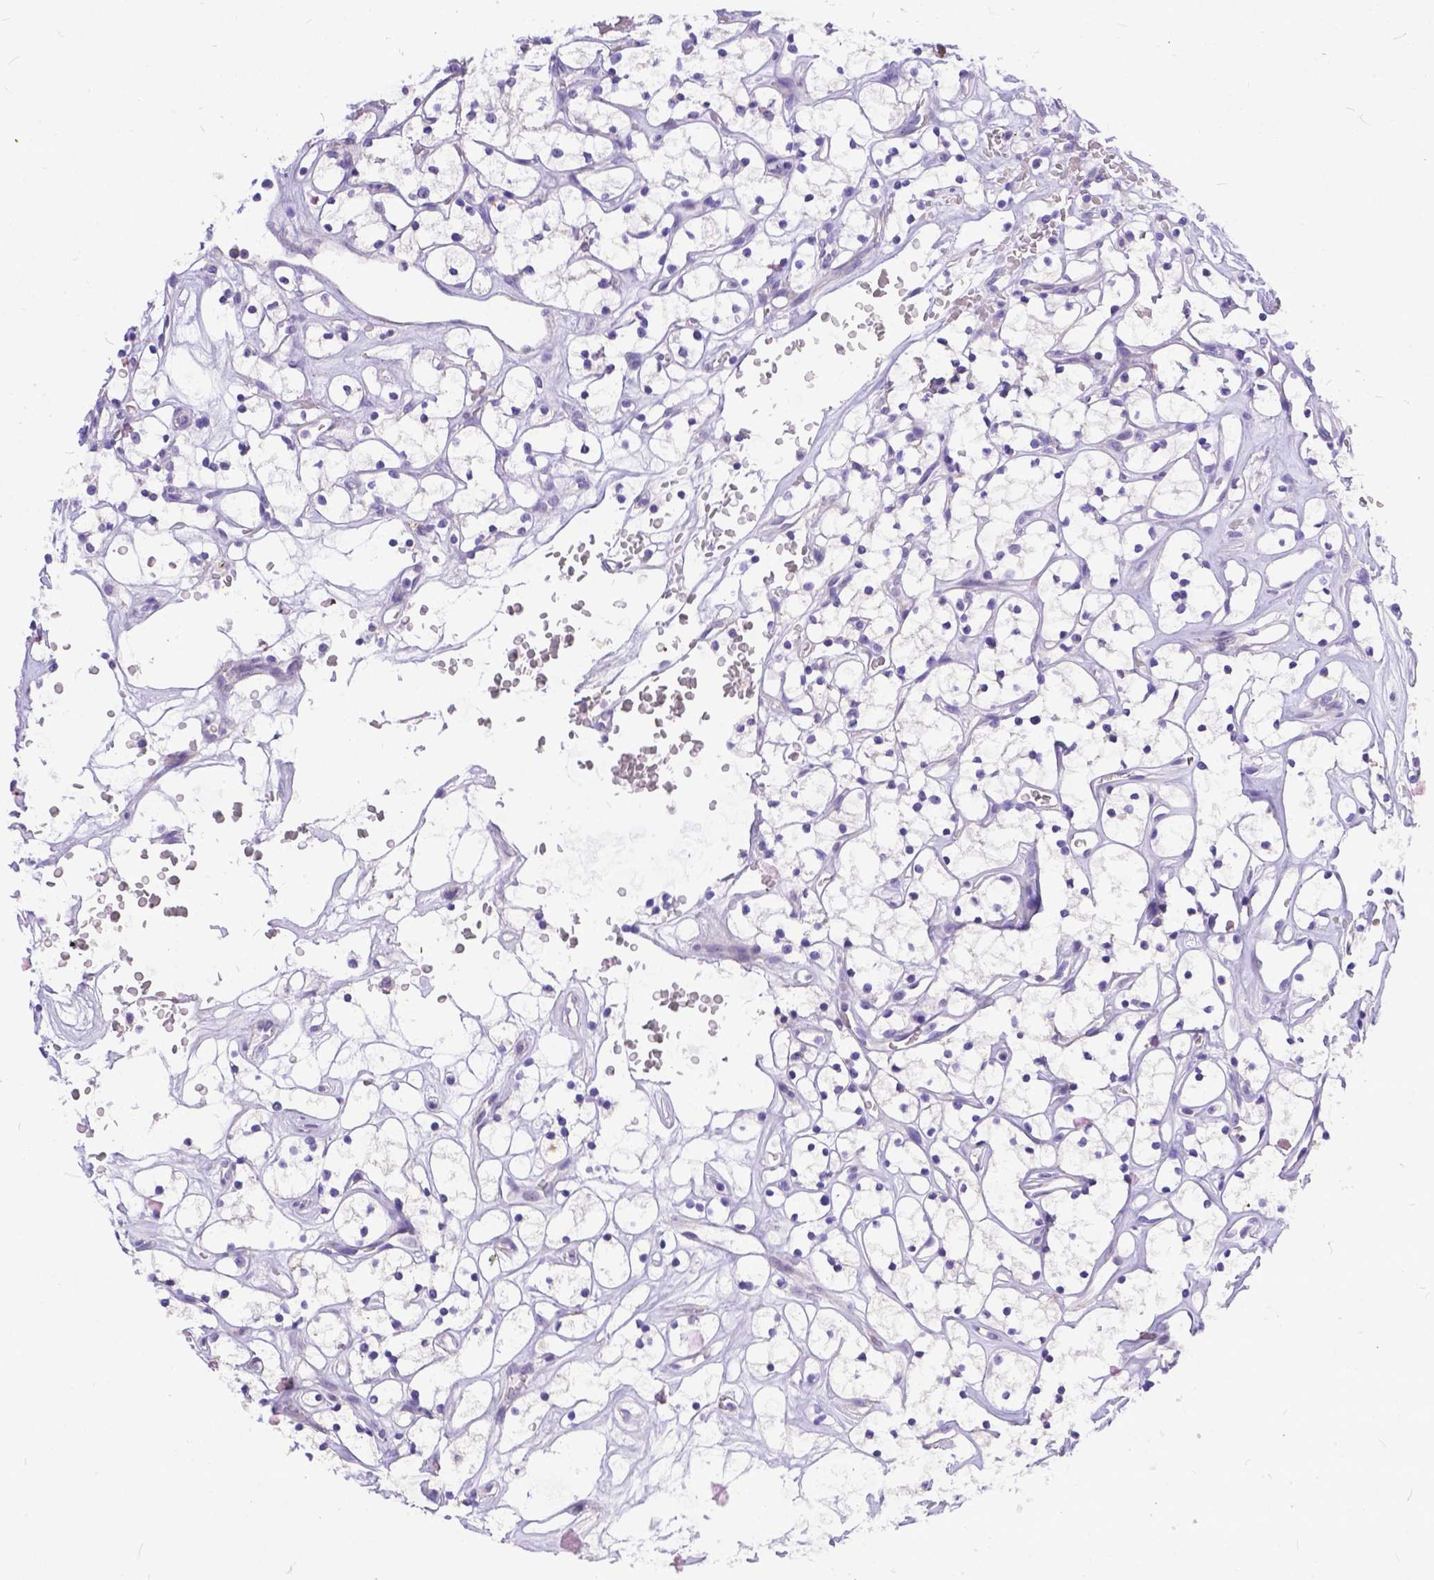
{"staining": {"intensity": "negative", "quantity": "none", "location": "none"}, "tissue": "renal cancer", "cell_type": "Tumor cells", "image_type": "cancer", "snomed": [{"axis": "morphology", "description": "Adenocarcinoma, NOS"}, {"axis": "topography", "description": "Kidney"}], "caption": "Photomicrograph shows no protein expression in tumor cells of adenocarcinoma (renal) tissue.", "gene": "DLEC1", "patient": {"sex": "female", "age": 64}}